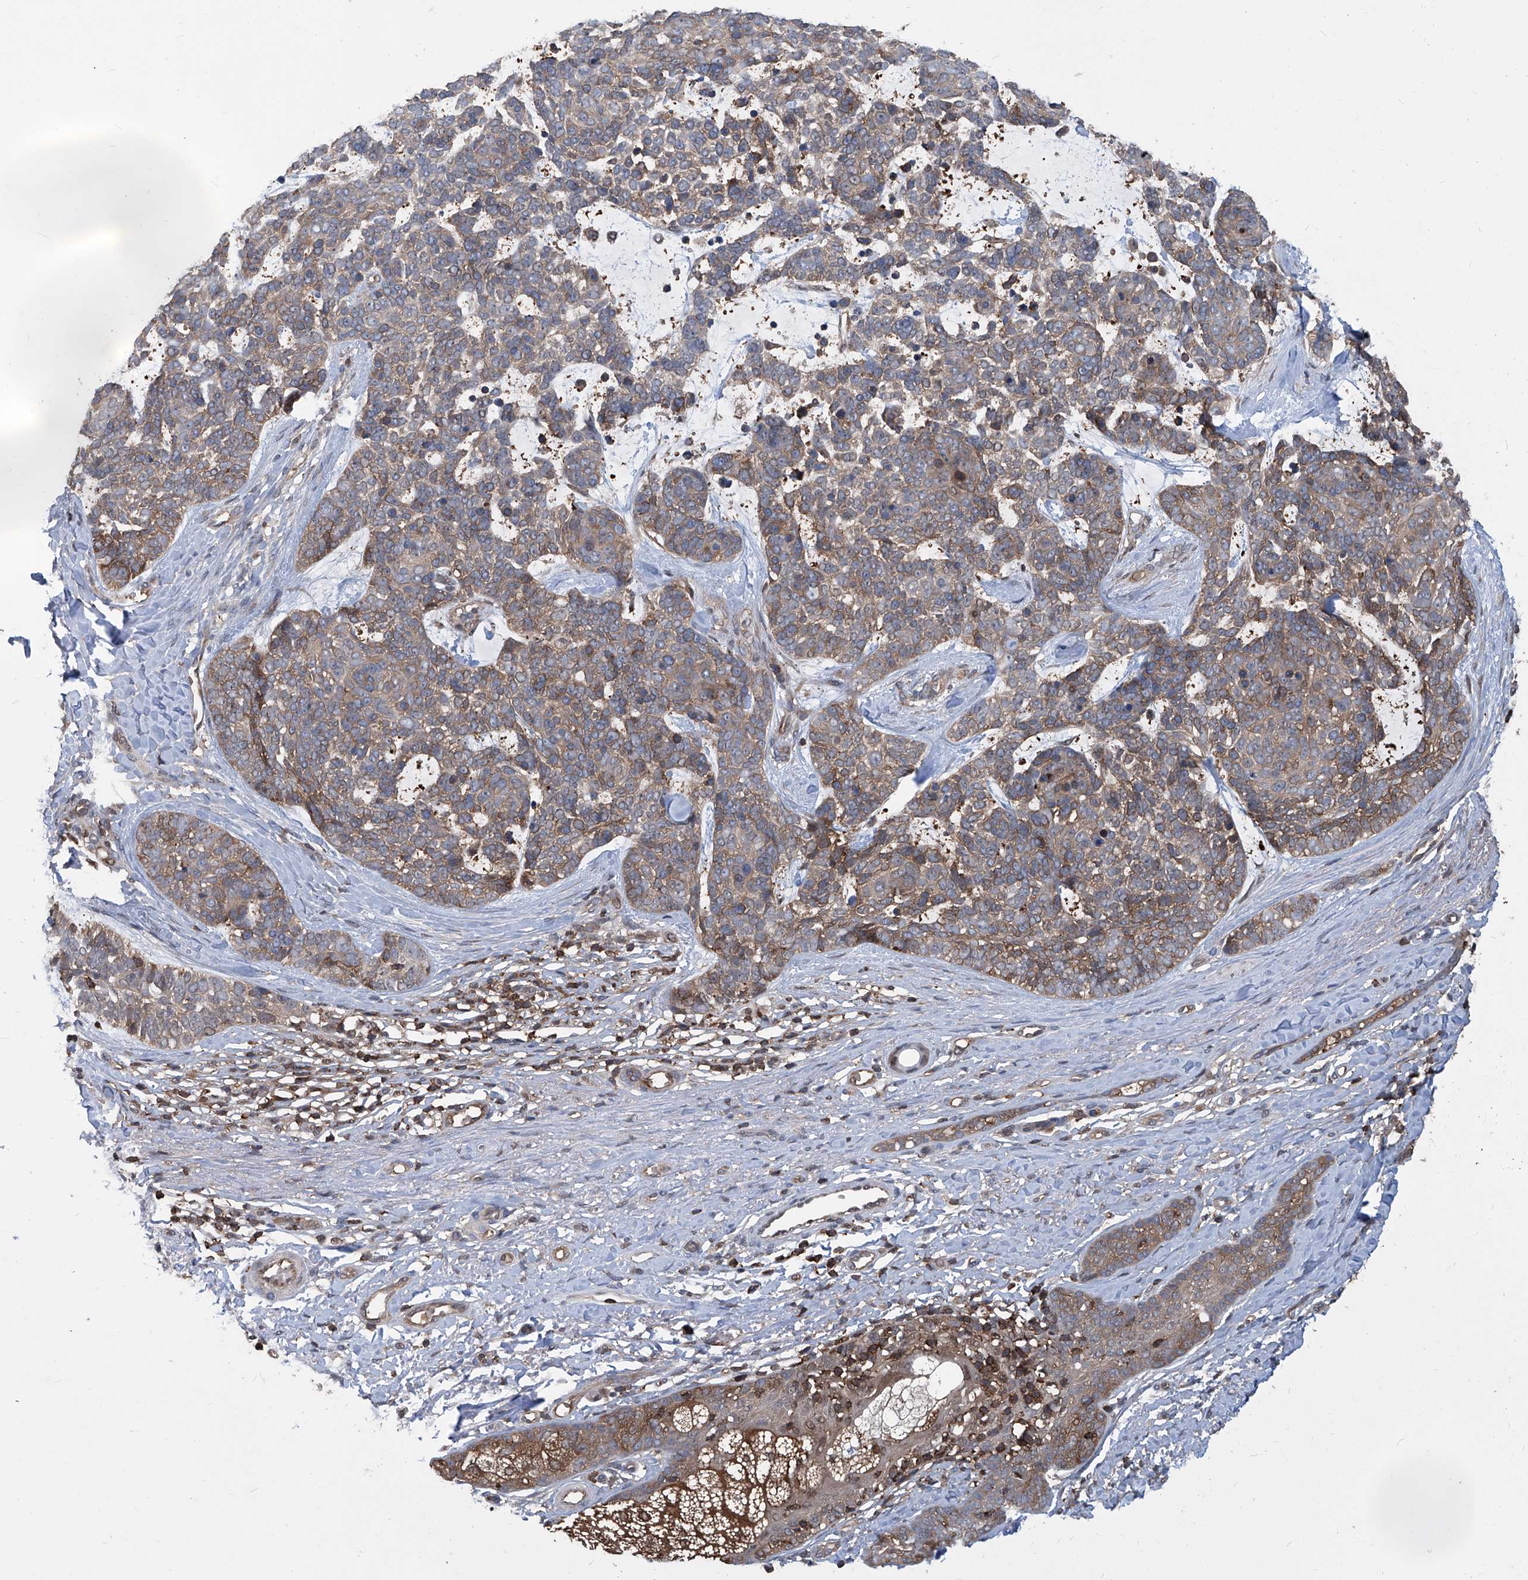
{"staining": {"intensity": "moderate", "quantity": "25%-75%", "location": "cytoplasmic/membranous"}, "tissue": "skin cancer", "cell_type": "Tumor cells", "image_type": "cancer", "snomed": [{"axis": "morphology", "description": "Basal cell carcinoma"}, {"axis": "topography", "description": "Skin"}], "caption": "A medium amount of moderate cytoplasmic/membranous staining is appreciated in approximately 25%-75% of tumor cells in skin basal cell carcinoma tissue.", "gene": "PSMB1", "patient": {"sex": "female", "age": 81}}